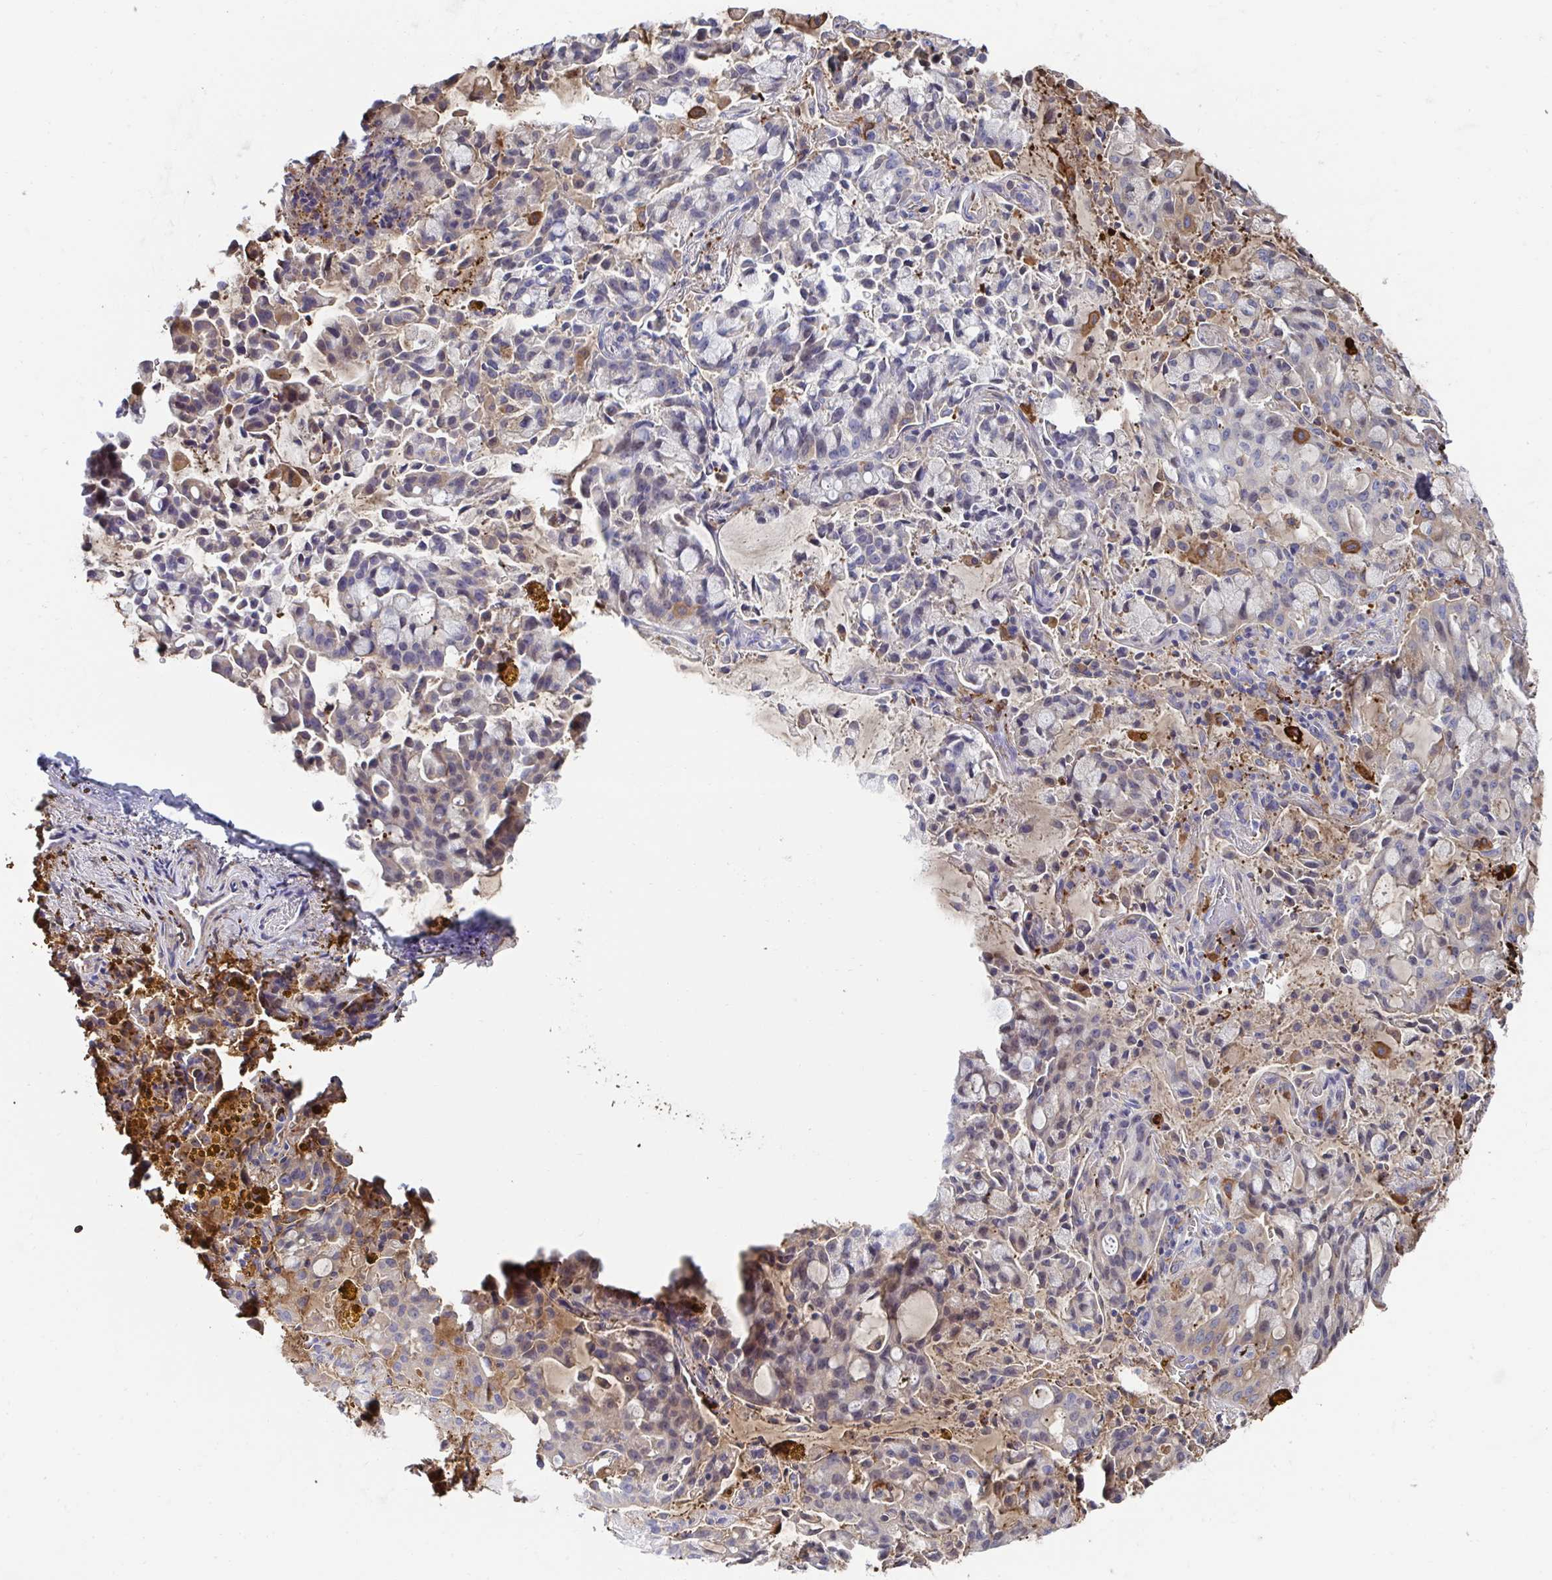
{"staining": {"intensity": "weak", "quantity": "<25%", "location": "cytoplasmic/membranous"}, "tissue": "lung cancer", "cell_type": "Tumor cells", "image_type": "cancer", "snomed": [{"axis": "morphology", "description": "Adenocarcinoma, NOS"}, {"axis": "topography", "description": "Lung"}], "caption": "Immunohistochemical staining of lung adenocarcinoma displays no significant expression in tumor cells.", "gene": "FBXL13", "patient": {"sex": "female", "age": 44}}